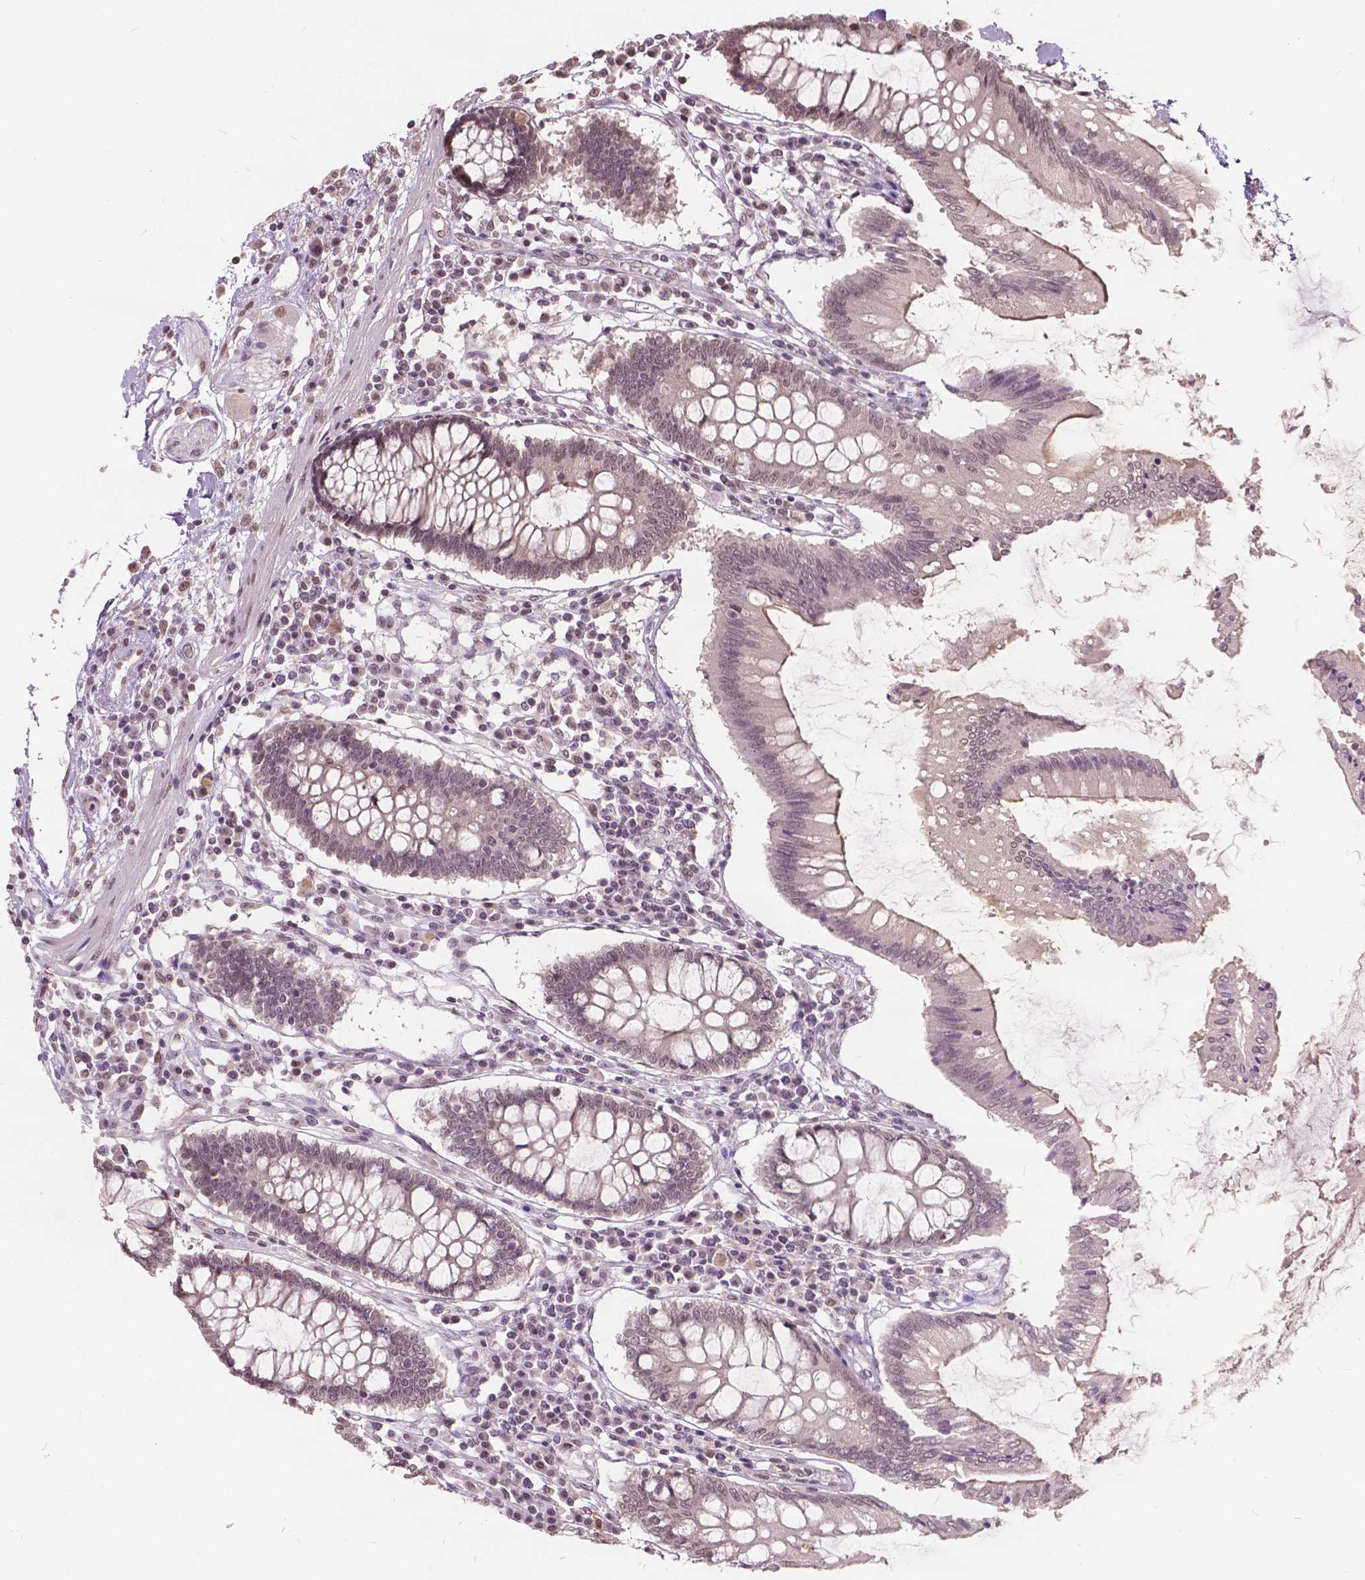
{"staining": {"intensity": "weak", "quantity": ">75%", "location": "nuclear"}, "tissue": "colon", "cell_type": "Endothelial cells", "image_type": "normal", "snomed": [{"axis": "morphology", "description": "Normal tissue, NOS"}, {"axis": "morphology", "description": "Adenocarcinoma, NOS"}, {"axis": "topography", "description": "Colon"}], "caption": "Approximately >75% of endothelial cells in normal colon demonstrate weak nuclear protein expression as visualized by brown immunohistochemical staining.", "gene": "HOXA10", "patient": {"sex": "male", "age": 83}}